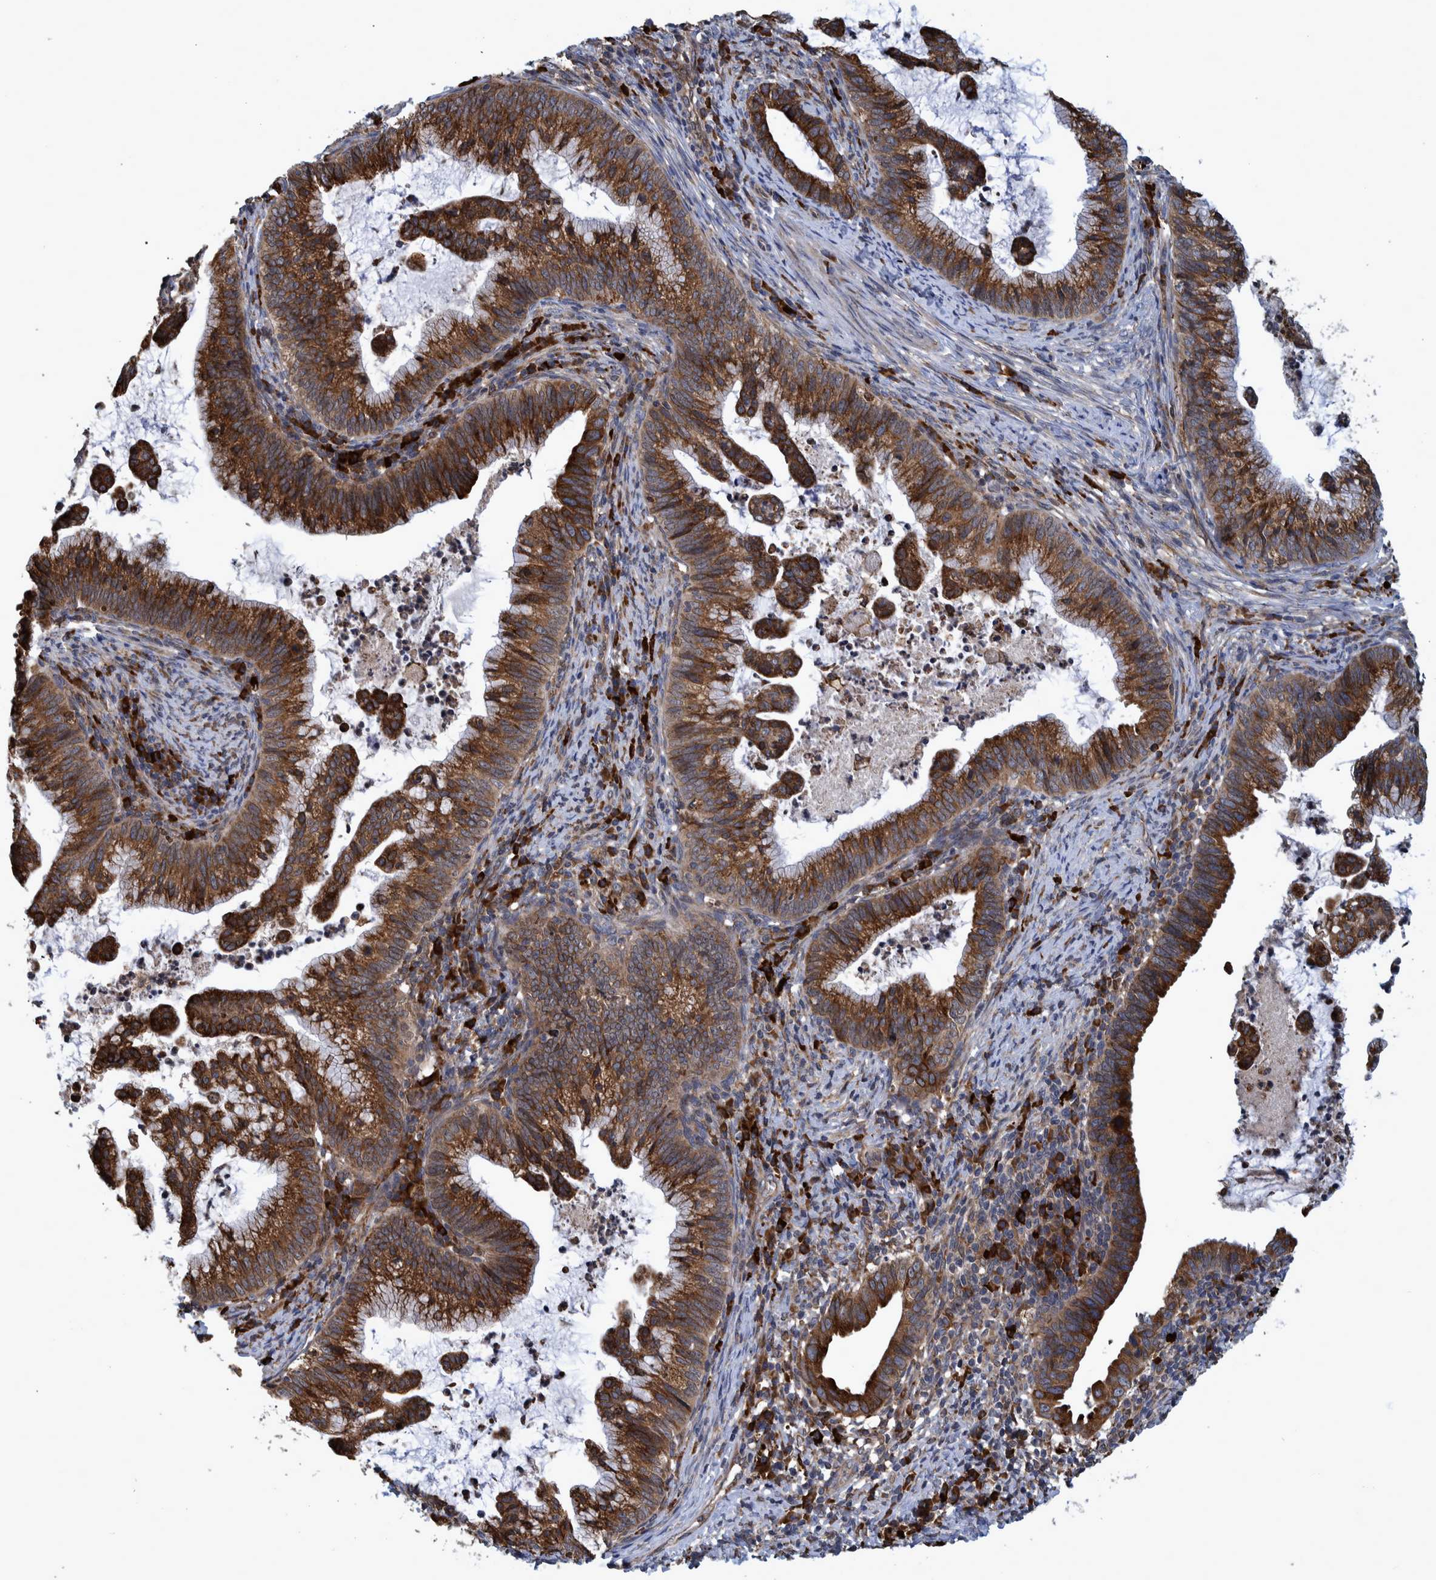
{"staining": {"intensity": "strong", "quantity": ">75%", "location": "cytoplasmic/membranous"}, "tissue": "cervical cancer", "cell_type": "Tumor cells", "image_type": "cancer", "snomed": [{"axis": "morphology", "description": "Adenocarcinoma, NOS"}, {"axis": "topography", "description": "Cervix"}], "caption": "The photomicrograph shows staining of adenocarcinoma (cervical), revealing strong cytoplasmic/membranous protein staining (brown color) within tumor cells.", "gene": "SPAG5", "patient": {"sex": "female", "age": 36}}